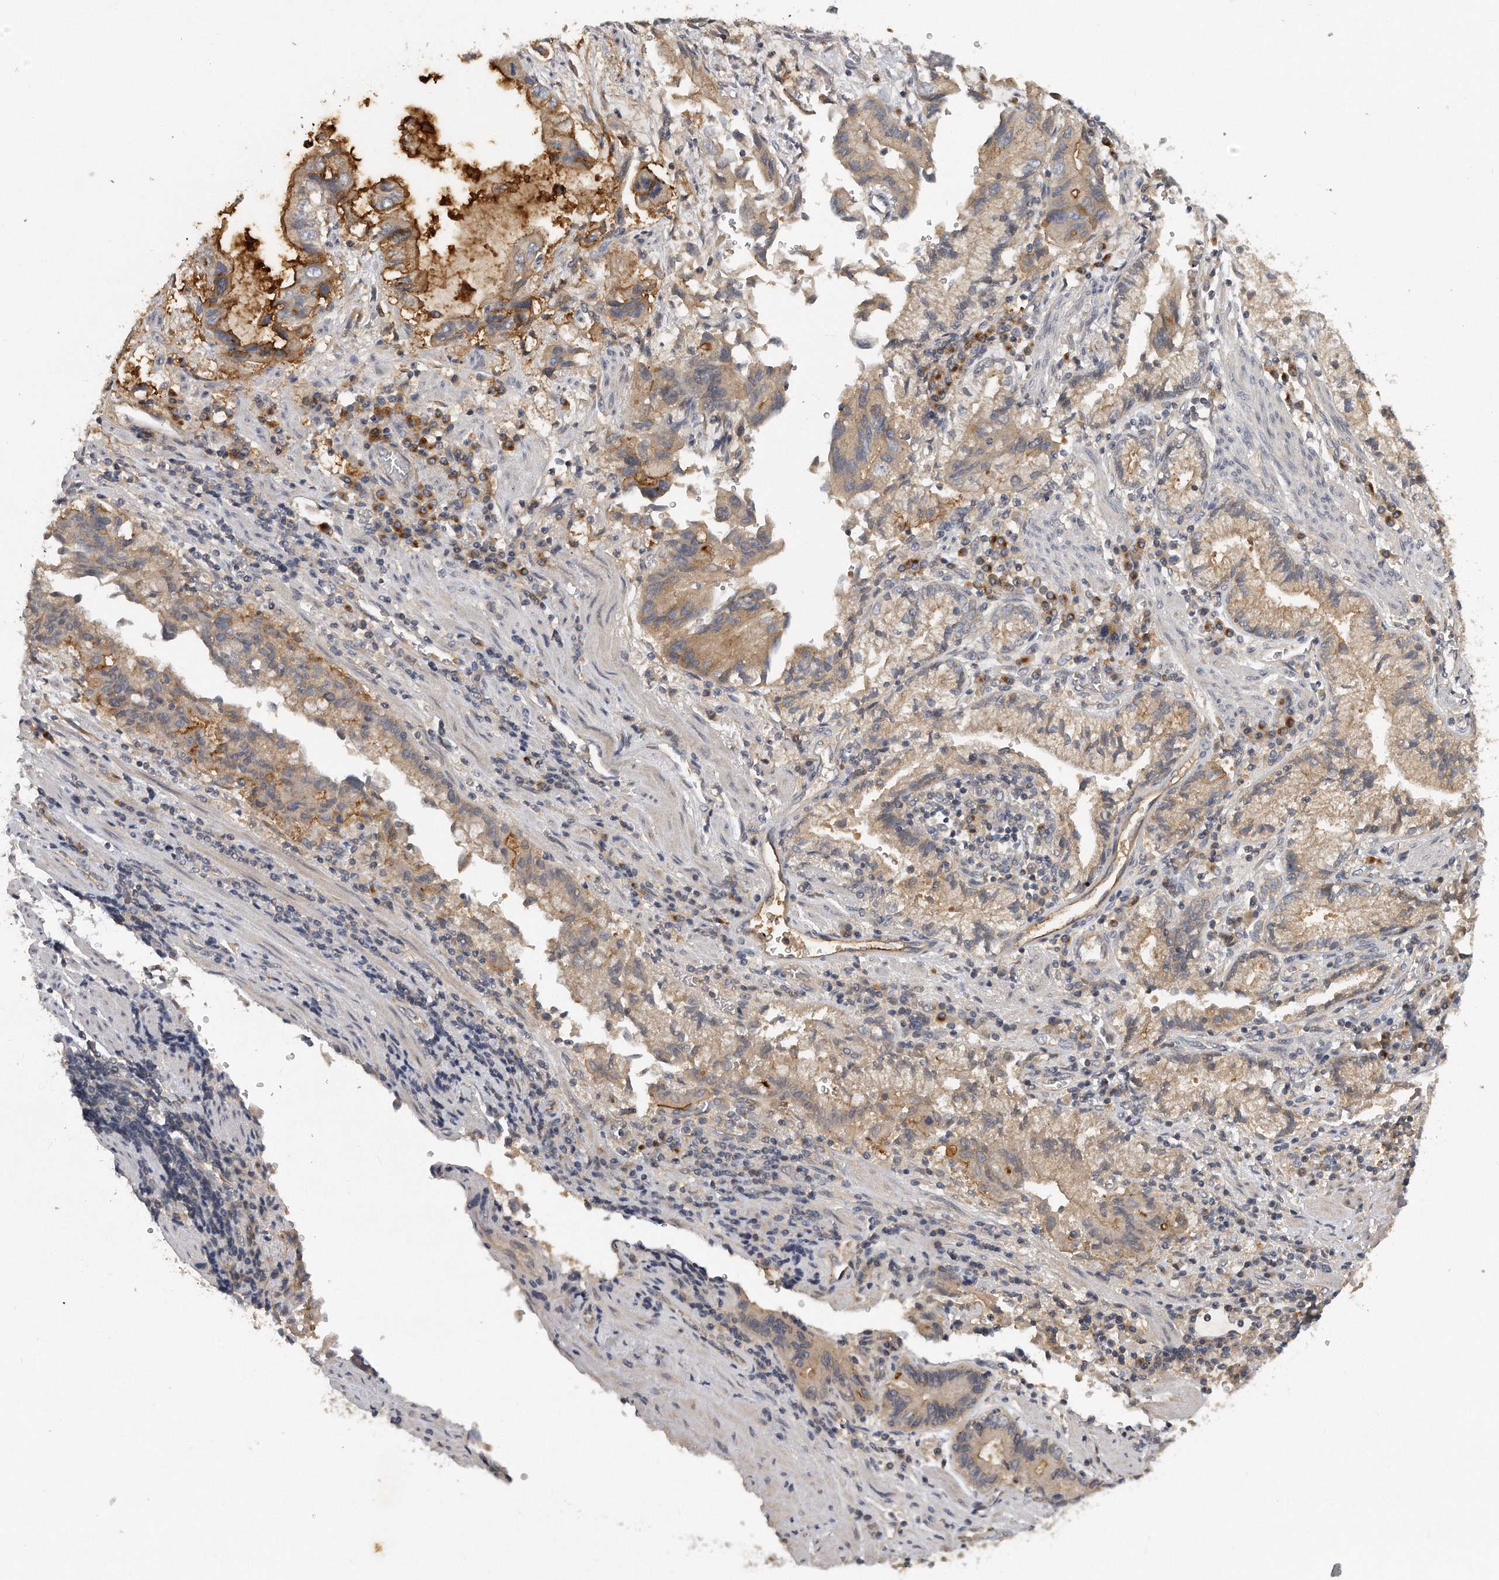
{"staining": {"intensity": "moderate", "quantity": ">75%", "location": "cytoplasmic/membranous"}, "tissue": "stomach cancer", "cell_type": "Tumor cells", "image_type": "cancer", "snomed": [{"axis": "morphology", "description": "Adenocarcinoma, NOS"}, {"axis": "topography", "description": "Stomach"}], "caption": "High-magnification brightfield microscopy of stomach cancer stained with DAB (3,3'-diaminobenzidine) (brown) and counterstained with hematoxylin (blue). tumor cells exhibit moderate cytoplasmic/membranous expression is identified in approximately>75% of cells.", "gene": "TRAPPC14", "patient": {"sex": "male", "age": 62}}